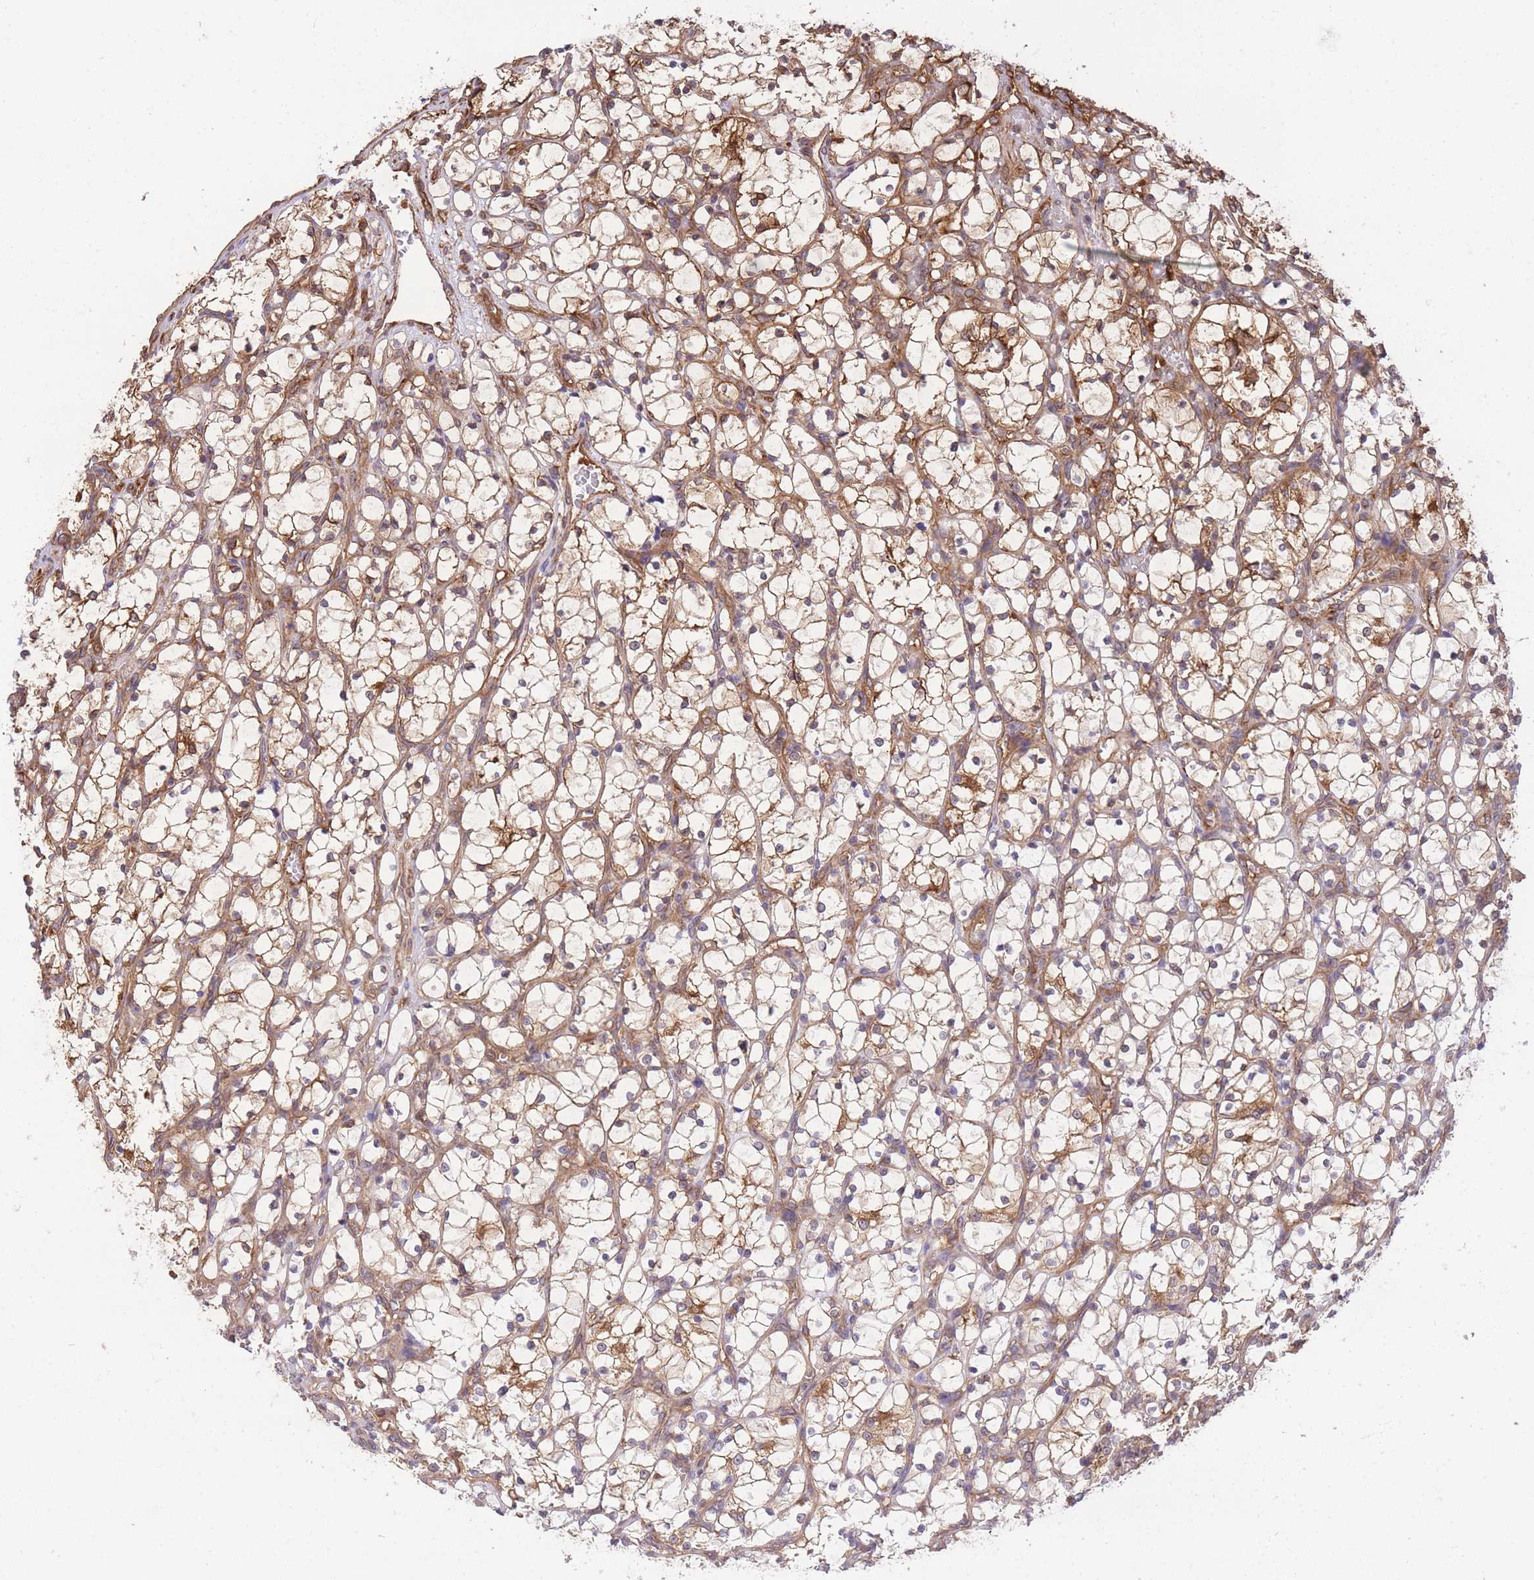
{"staining": {"intensity": "moderate", "quantity": ">75%", "location": "cytoplasmic/membranous"}, "tissue": "renal cancer", "cell_type": "Tumor cells", "image_type": "cancer", "snomed": [{"axis": "morphology", "description": "Adenocarcinoma, NOS"}, {"axis": "topography", "description": "Kidney"}], "caption": "DAB (3,3'-diaminobenzidine) immunohistochemical staining of human renal adenocarcinoma demonstrates moderate cytoplasmic/membranous protein expression in approximately >75% of tumor cells. The protein is shown in brown color, while the nuclei are stained blue.", "gene": "EXOSC8", "patient": {"sex": "female", "age": 69}}